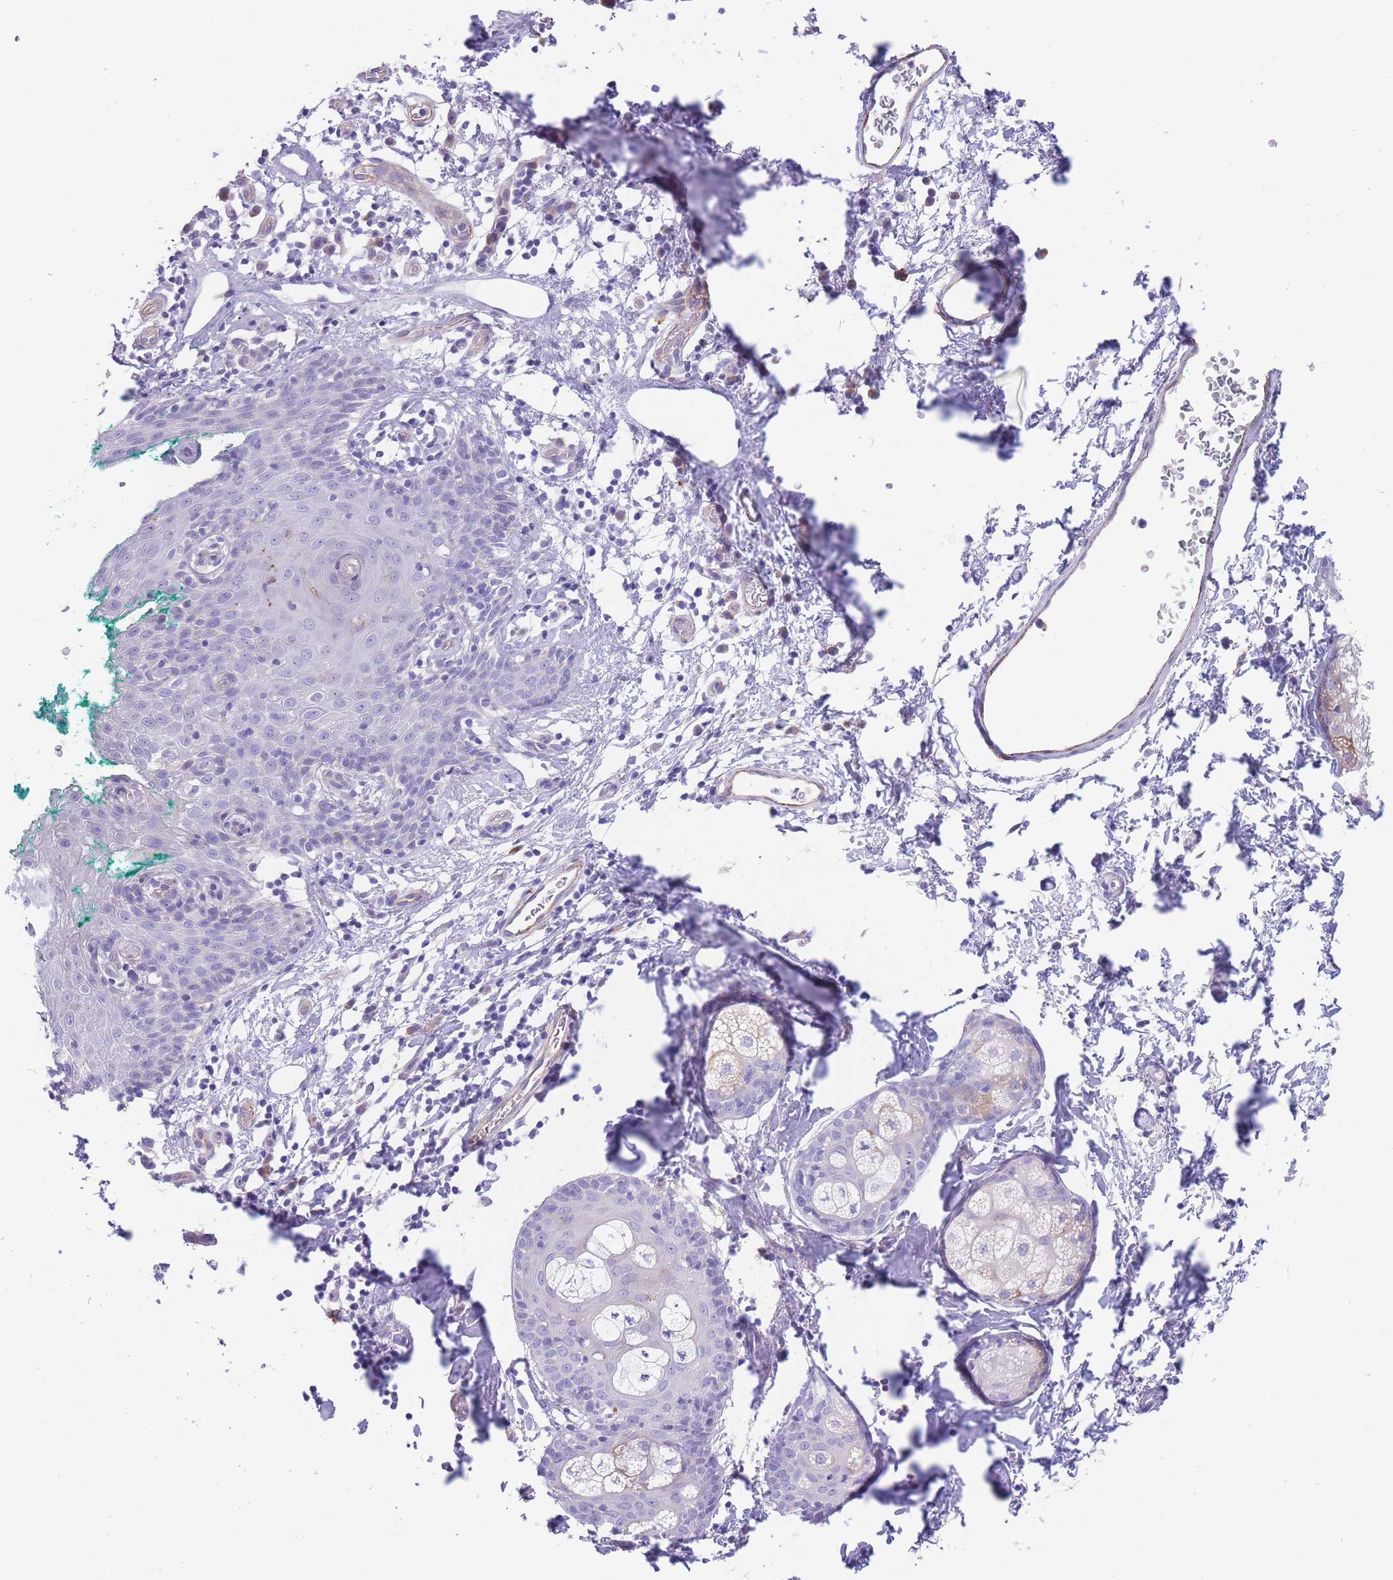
{"staining": {"intensity": "negative", "quantity": "none", "location": "none"}, "tissue": "skin", "cell_type": "Epidermal cells", "image_type": "normal", "snomed": [{"axis": "morphology", "description": "Normal tissue, NOS"}, {"axis": "topography", "description": "Vulva"}], "caption": "This is a micrograph of IHC staining of unremarkable skin, which shows no staining in epidermal cells. (DAB (3,3'-diaminobenzidine) IHC, high magnification).", "gene": "DET1", "patient": {"sex": "female", "age": 66}}